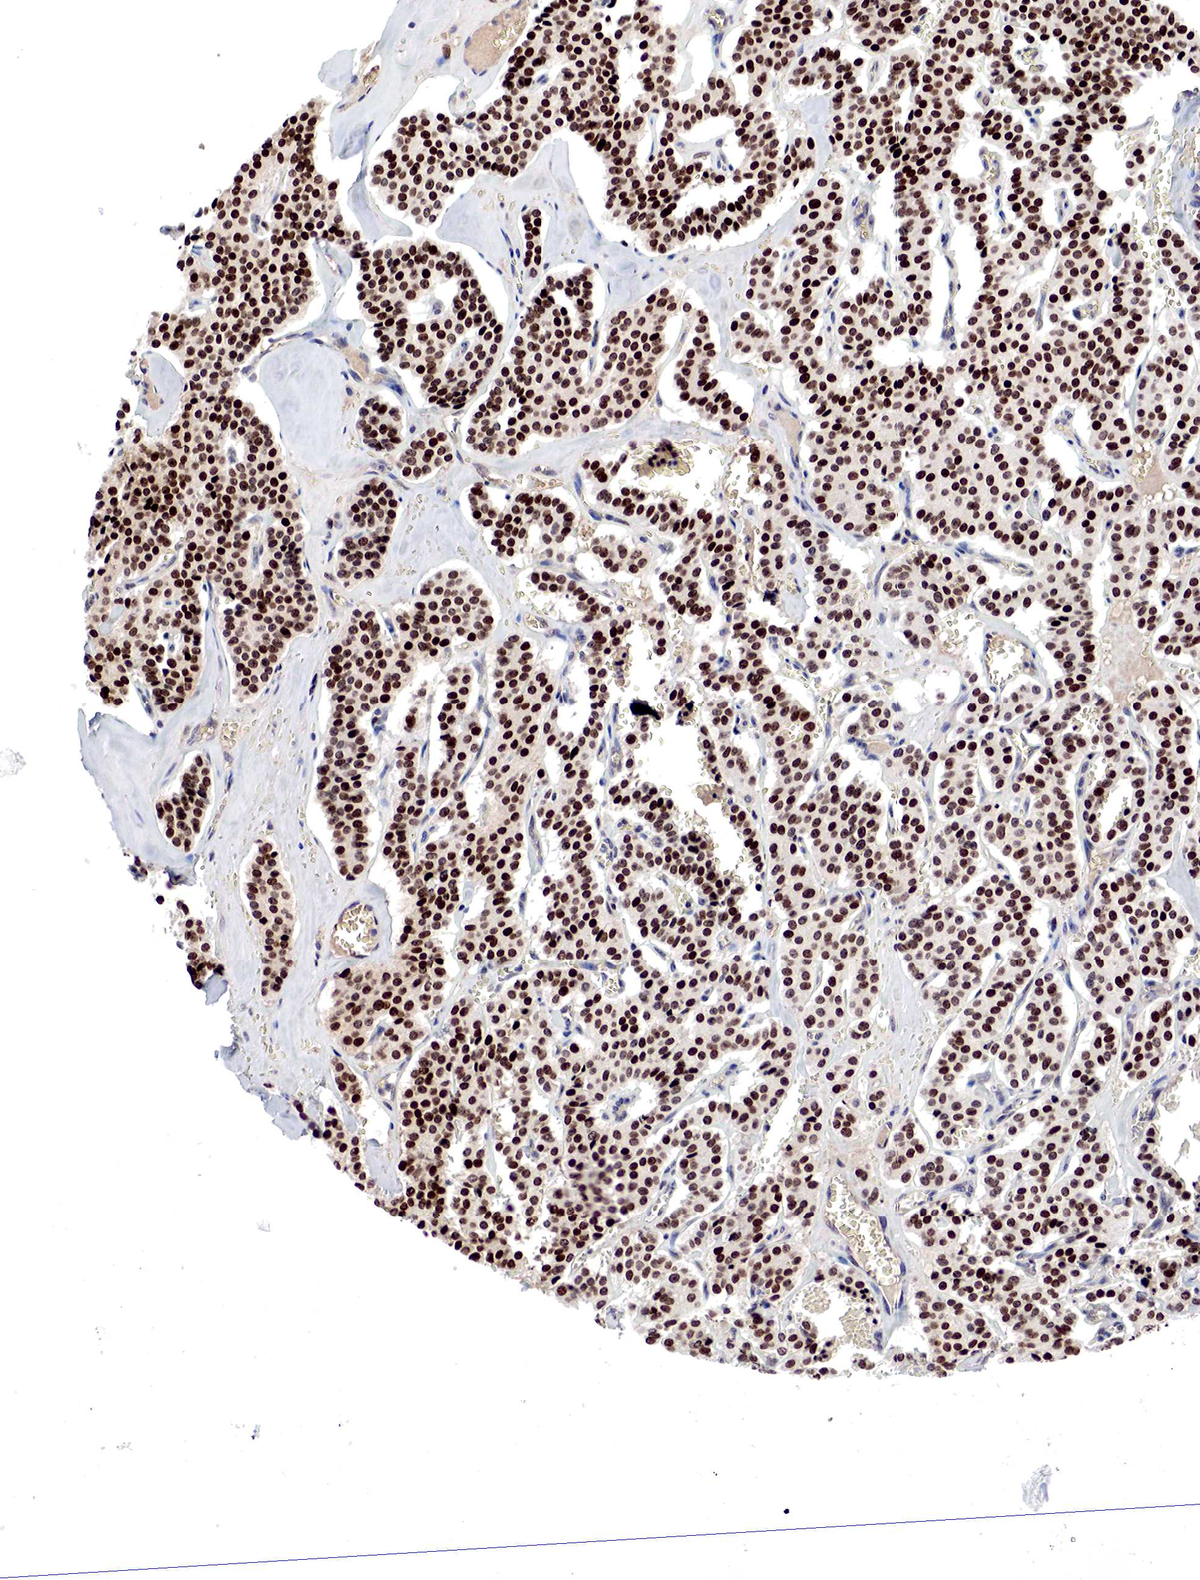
{"staining": {"intensity": "strong", "quantity": ">75%", "location": "nuclear"}, "tissue": "carcinoid", "cell_type": "Tumor cells", "image_type": "cancer", "snomed": [{"axis": "morphology", "description": "Carcinoid, malignant, NOS"}, {"axis": "topography", "description": "Bronchus"}], "caption": "Protein staining exhibits strong nuclear positivity in approximately >75% of tumor cells in carcinoid.", "gene": "DACH2", "patient": {"sex": "male", "age": 55}}